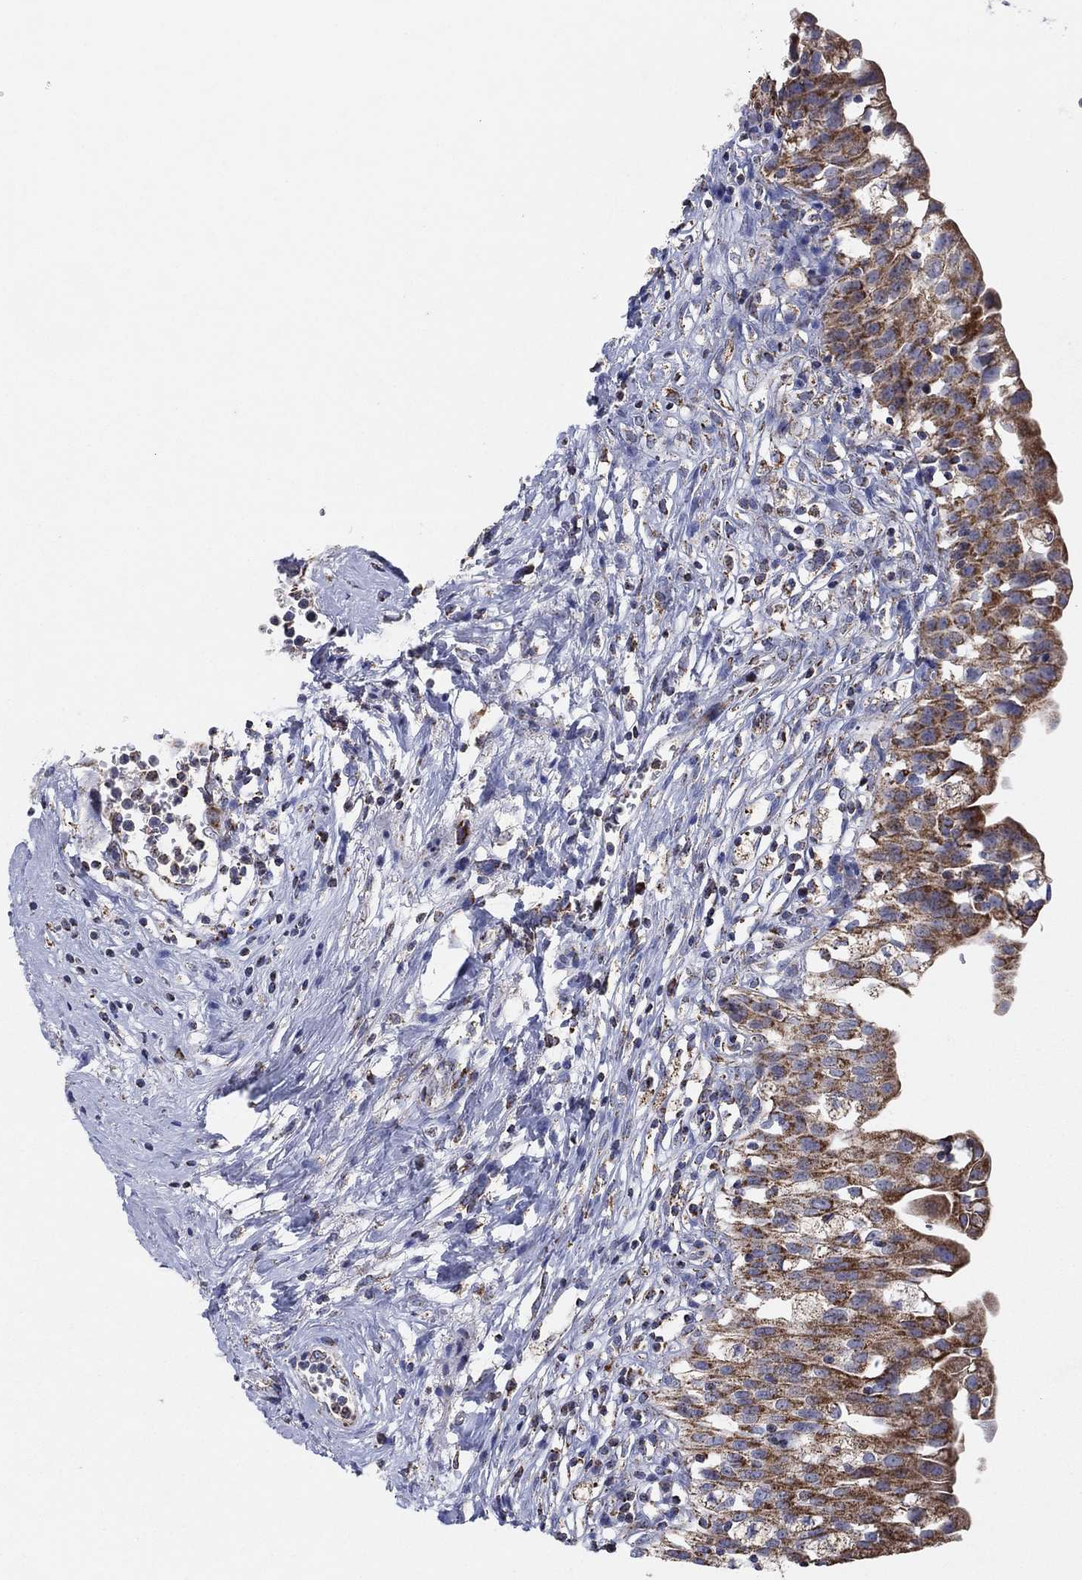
{"staining": {"intensity": "strong", "quantity": "25%-75%", "location": "cytoplasmic/membranous"}, "tissue": "urinary bladder", "cell_type": "Urothelial cells", "image_type": "normal", "snomed": [{"axis": "morphology", "description": "Normal tissue, NOS"}, {"axis": "topography", "description": "Urinary bladder"}], "caption": "Immunohistochemistry (DAB (3,3'-diaminobenzidine)) staining of normal urinary bladder reveals strong cytoplasmic/membranous protein positivity in about 25%-75% of urothelial cells. The staining was performed using DAB to visualize the protein expression in brown, while the nuclei were stained in blue with hematoxylin (Magnification: 20x).", "gene": "C9orf85", "patient": {"sex": "male", "age": 76}}